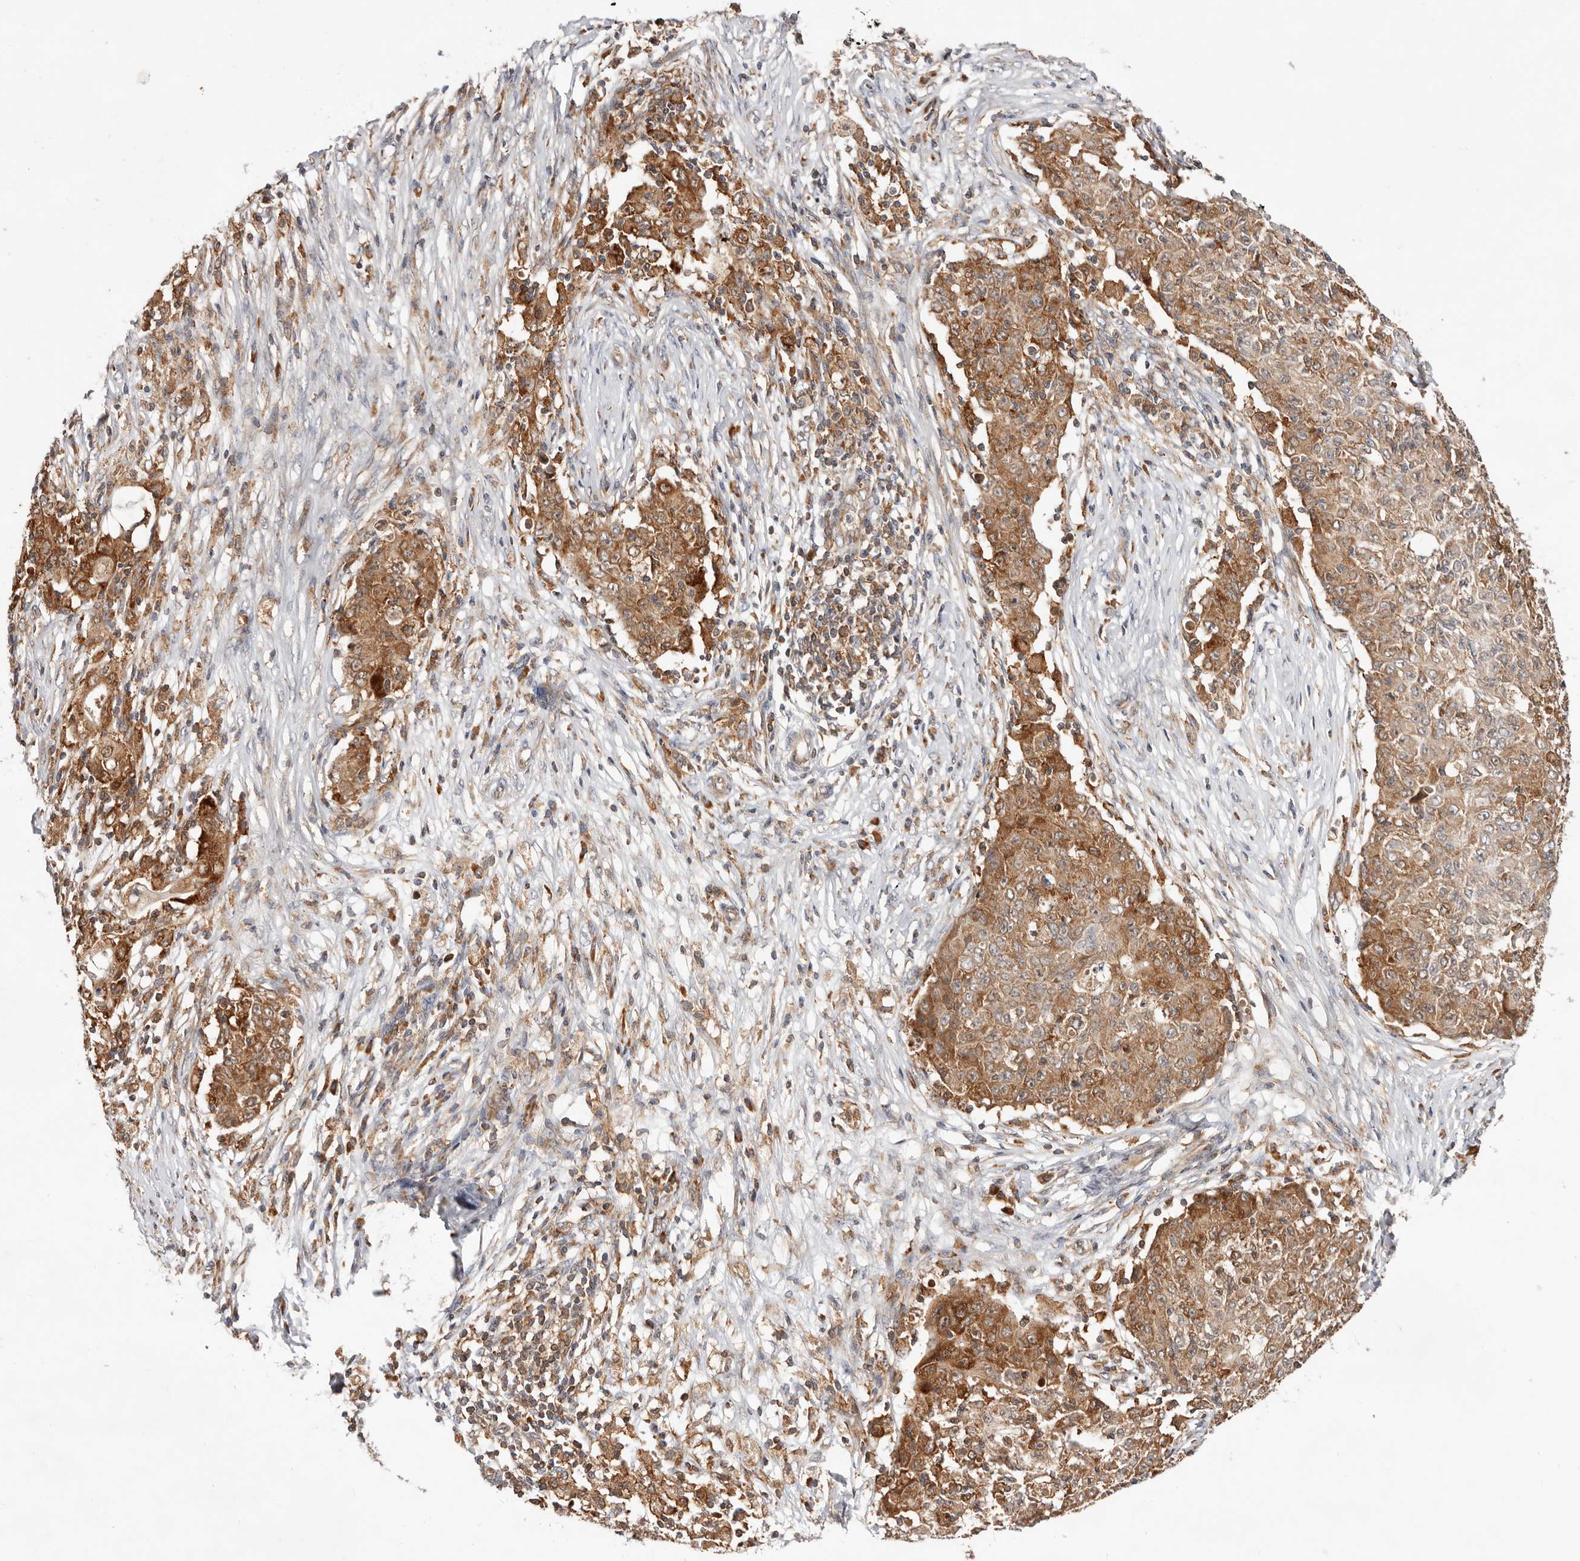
{"staining": {"intensity": "strong", "quantity": ">75%", "location": "cytoplasmic/membranous"}, "tissue": "ovarian cancer", "cell_type": "Tumor cells", "image_type": "cancer", "snomed": [{"axis": "morphology", "description": "Carcinoma, endometroid"}, {"axis": "topography", "description": "Ovary"}], "caption": "Immunohistochemical staining of ovarian endometroid carcinoma exhibits strong cytoplasmic/membranous protein staining in about >75% of tumor cells. (Stains: DAB (3,3'-diaminobenzidine) in brown, nuclei in blue, Microscopy: brightfield microscopy at high magnification).", "gene": "RNF213", "patient": {"sex": "female", "age": 42}}